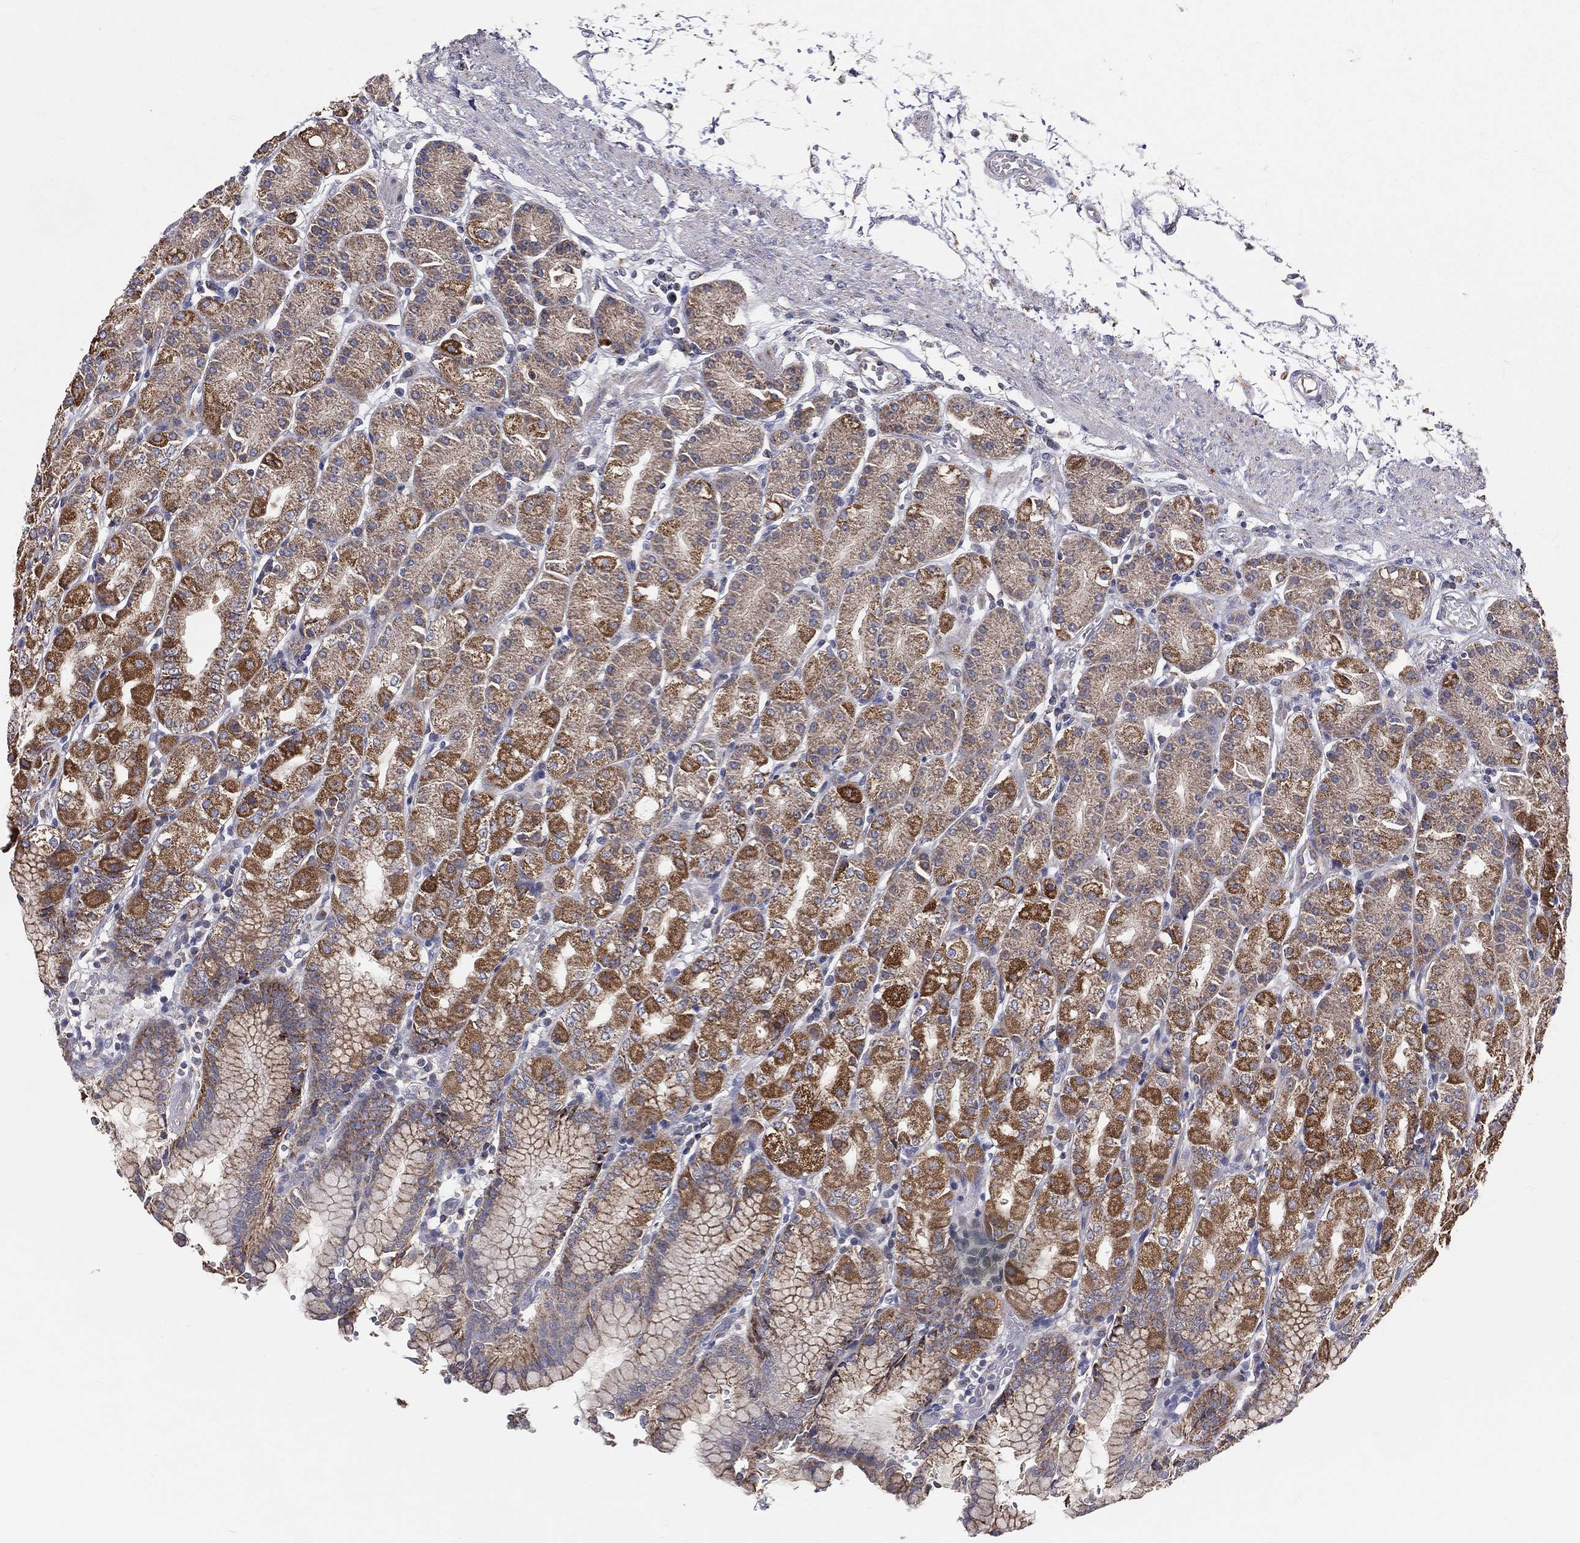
{"staining": {"intensity": "strong", "quantity": "<25%", "location": "cytoplasmic/membranous"}, "tissue": "stomach", "cell_type": "Glandular cells", "image_type": "normal", "snomed": [{"axis": "morphology", "description": "Normal tissue, NOS"}, {"axis": "morphology", "description": "Adenocarcinoma, NOS"}, {"axis": "topography", "description": "Stomach"}], "caption": "Stomach stained for a protein (brown) reveals strong cytoplasmic/membranous positive staining in approximately <25% of glandular cells.", "gene": "HADH", "patient": {"sex": "female", "age": 81}}